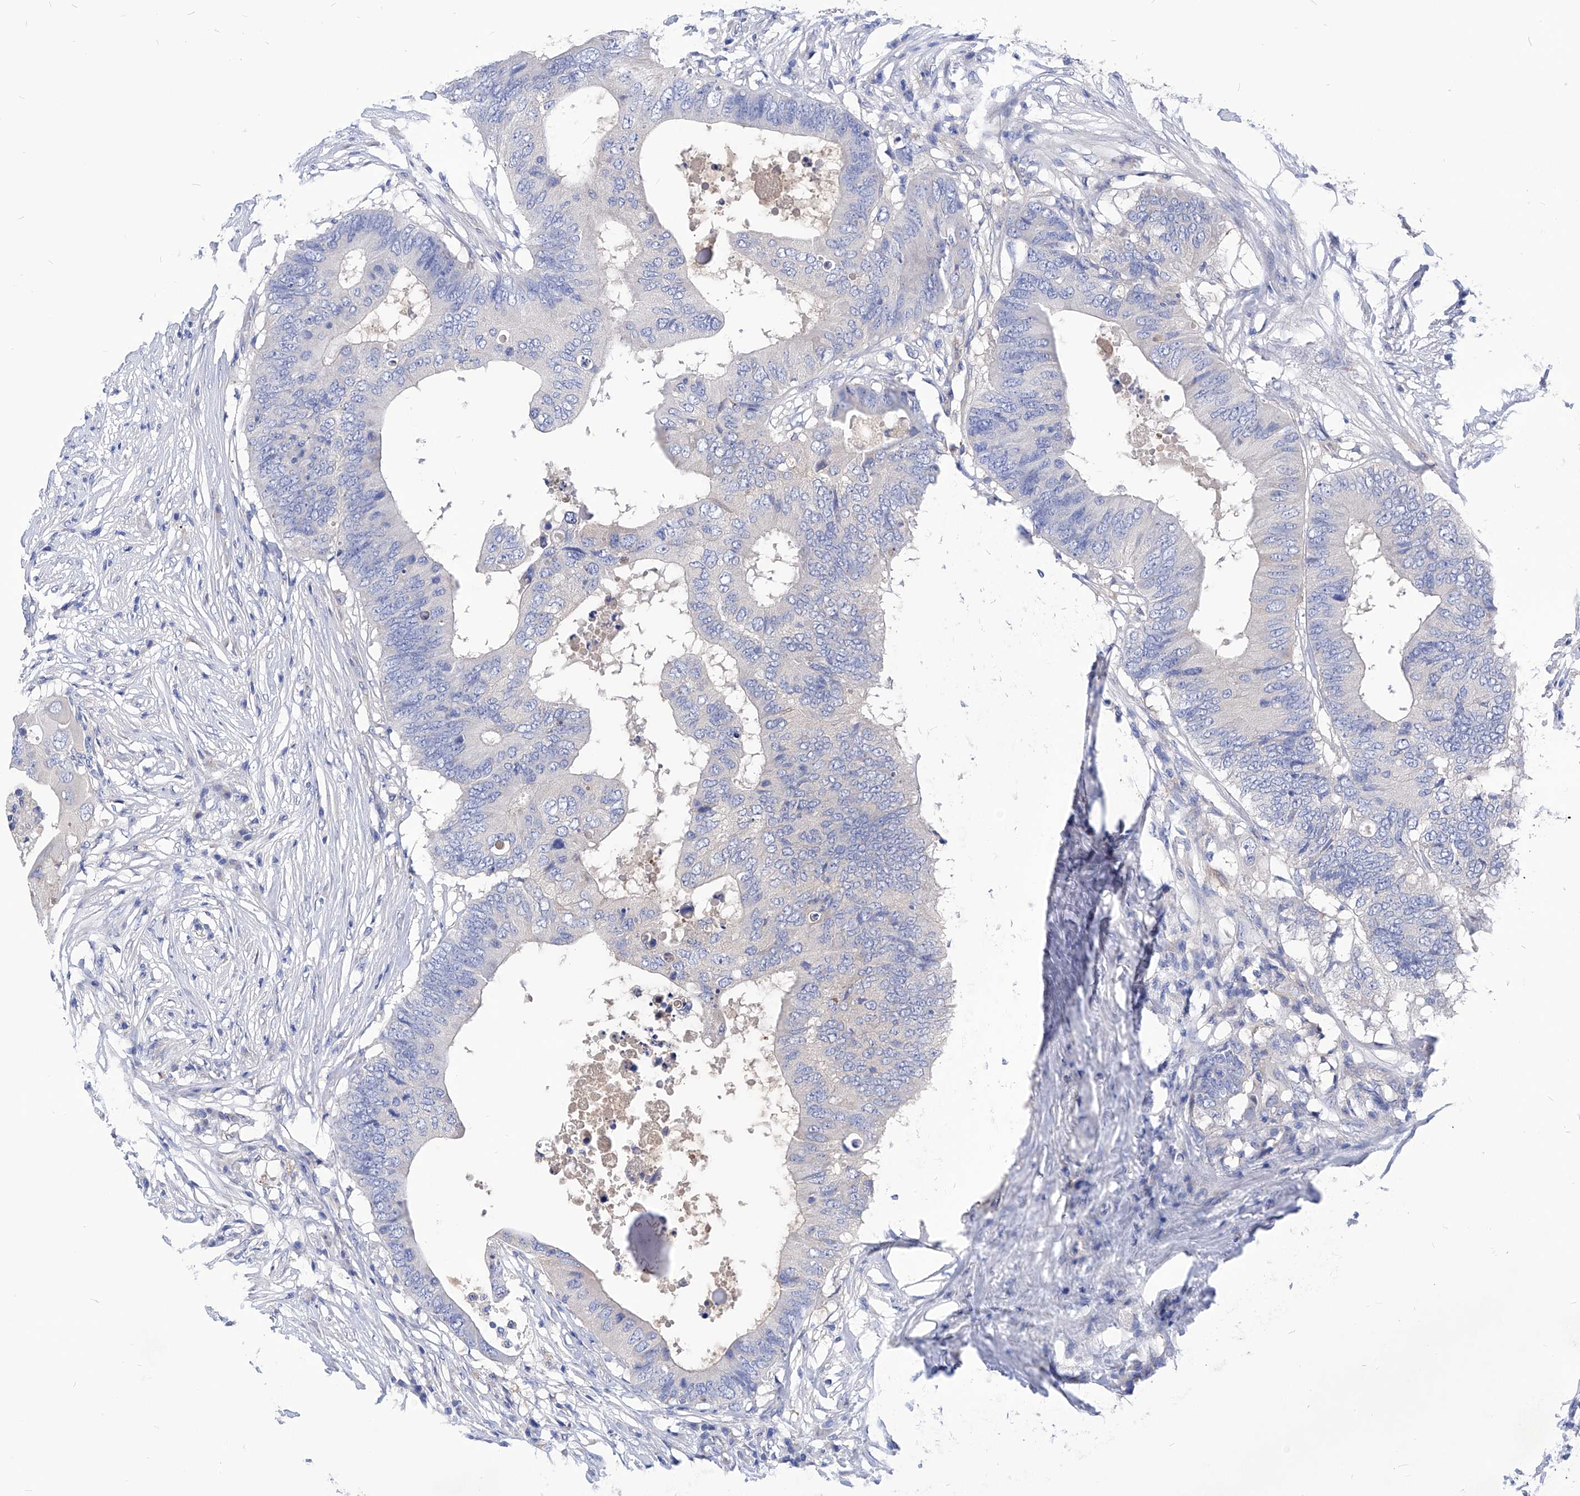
{"staining": {"intensity": "negative", "quantity": "none", "location": "none"}, "tissue": "colorectal cancer", "cell_type": "Tumor cells", "image_type": "cancer", "snomed": [{"axis": "morphology", "description": "Adenocarcinoma, NOS"}, {"axis": "topography", "description": "Colon"}], "caption": "There is no significant positivity in tumor cells of colorectal cancer (adenocarcinoma).", "gene": "XPNPEP1", "patient": {"sex": "male", "age": 71}}